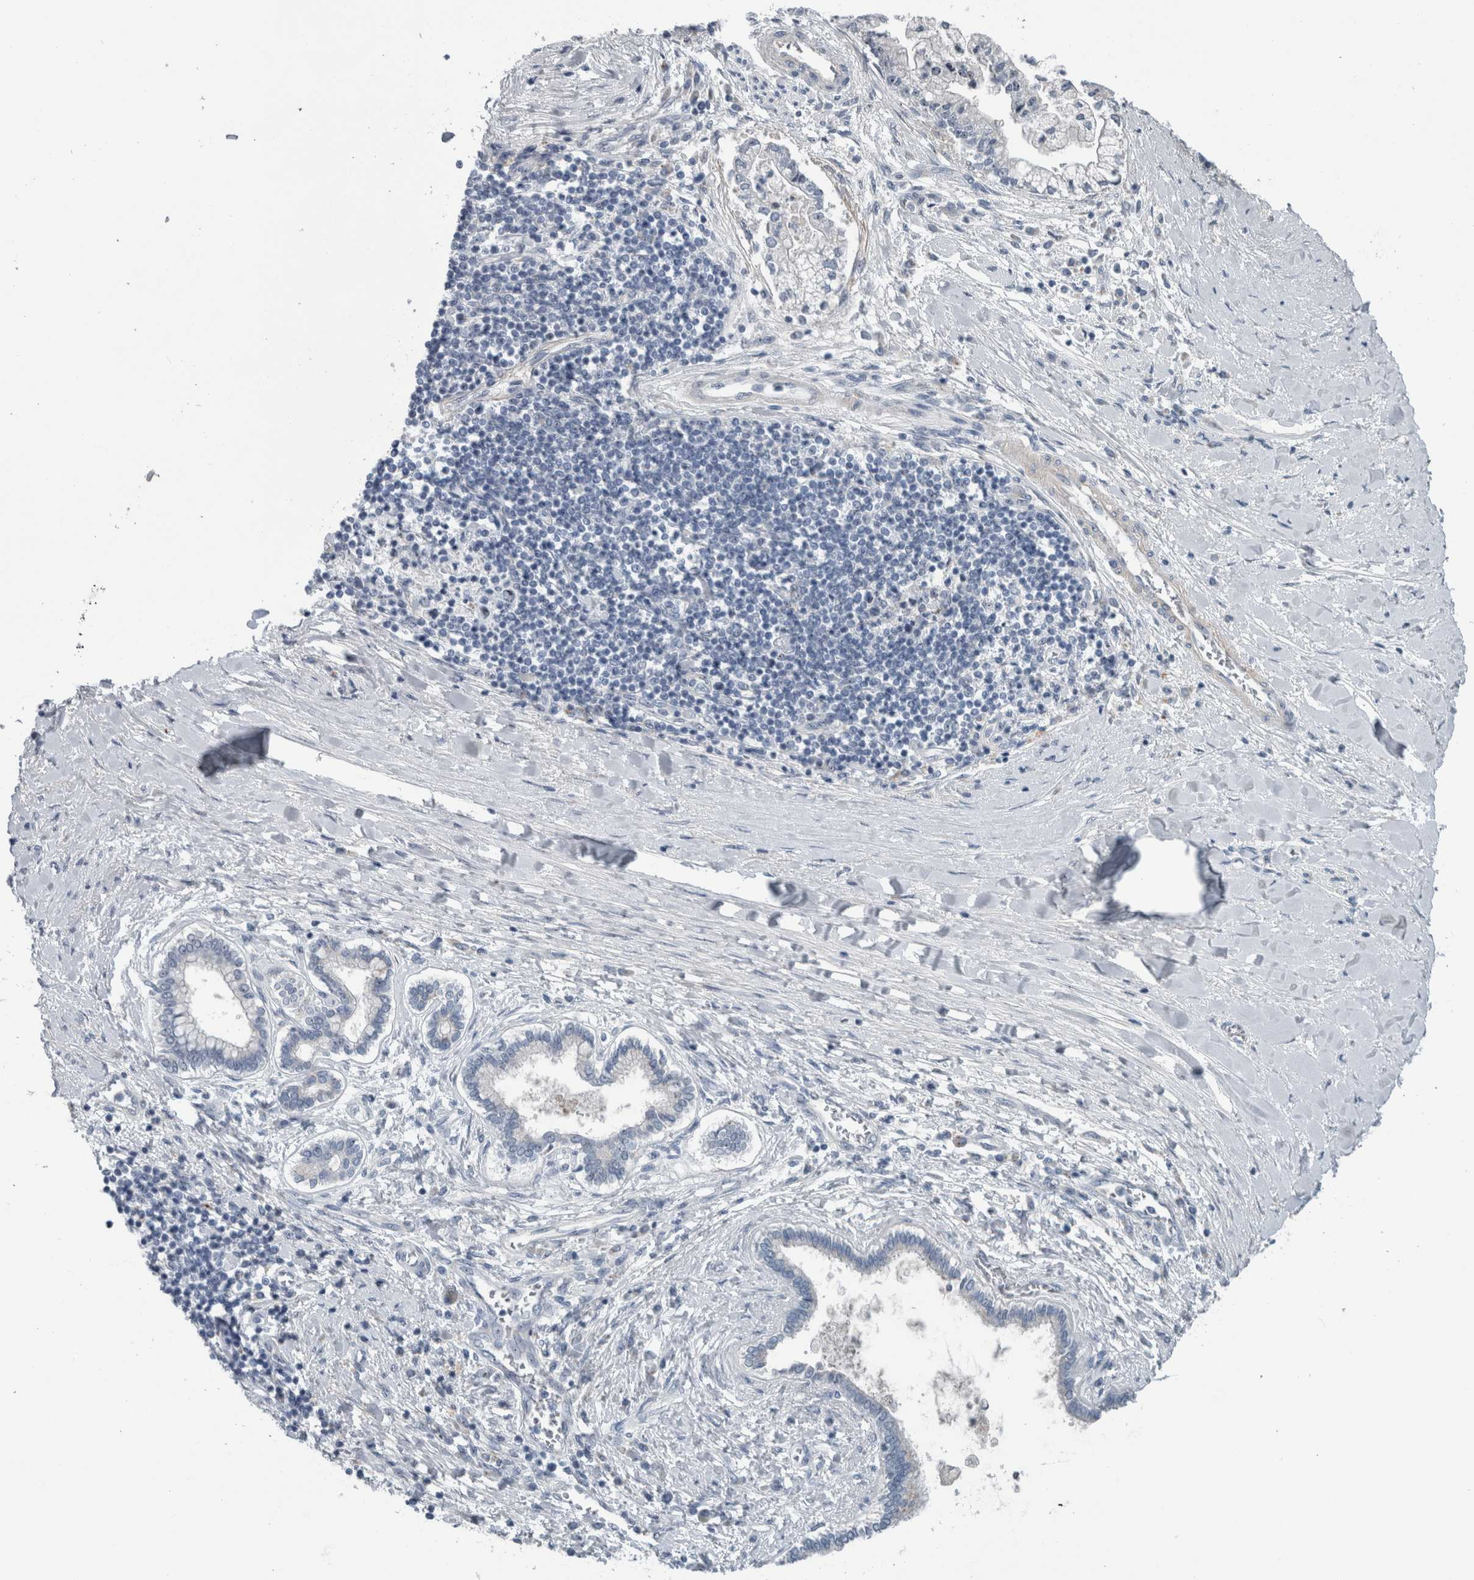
{"staining": {"intensity": "negative", "quantity": "none", "location": "none"}, "tissue": "liver cancer", "cell_type": "Tumor cells", "image_type": "cancer", "snomed": [{"axis": "morphology", "description": "Cholangiocarcinoma"}, {"axis": "topography", "description": "Liver"}], "caption": "DAB (3,3'-diaminobenzidine) immunohistochemical staining of human liver cancer (cholangiocarcinoma) demonstrates no significant positivity in tumor cells. Brightfield microscopy of immunohistochemistry (IHC) stained with DAB (brown) and hematoxylin (blue), captured at high magnification.", "gene": "UTP6", "patient": {"sex": "male", "age": 50}}